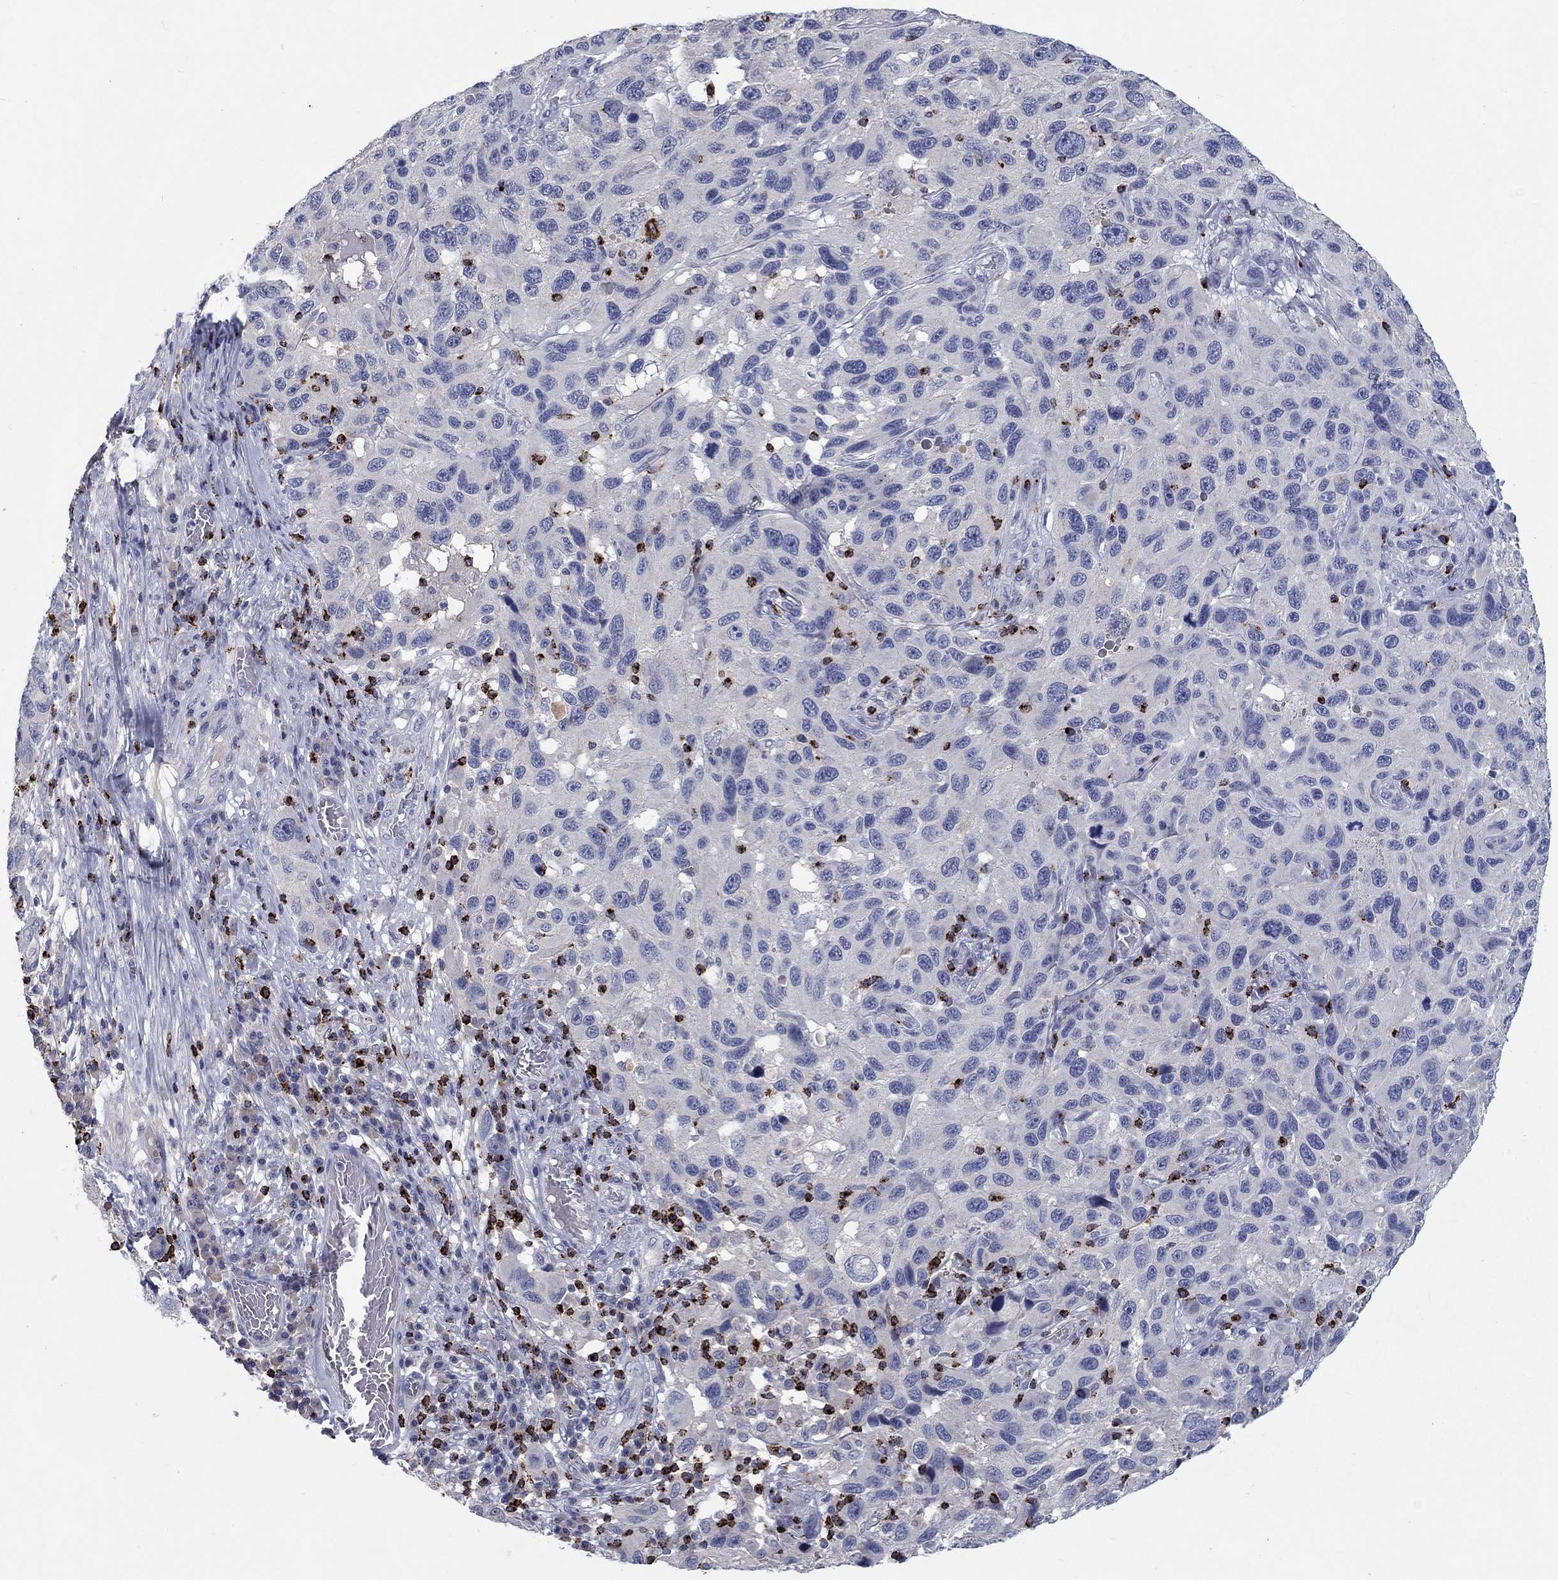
{"staining": {"intensity": "negative", "quantity": "none", "location": "none"}, "tissue": "melanoma", "cell_type": "Tumor cells", "image_type": "cancer", "snomed": [{"axis": "morphology", "description": "Malignant melanoma, NOS"}, {"axis": "topography", "description": "Skin"}], "caption": "A photomicrograph of melanoma stained for a protein shows no brown staining in tumor cells.", "gene": "GZMA", "patient": {"sex": "male", "age": 53}}